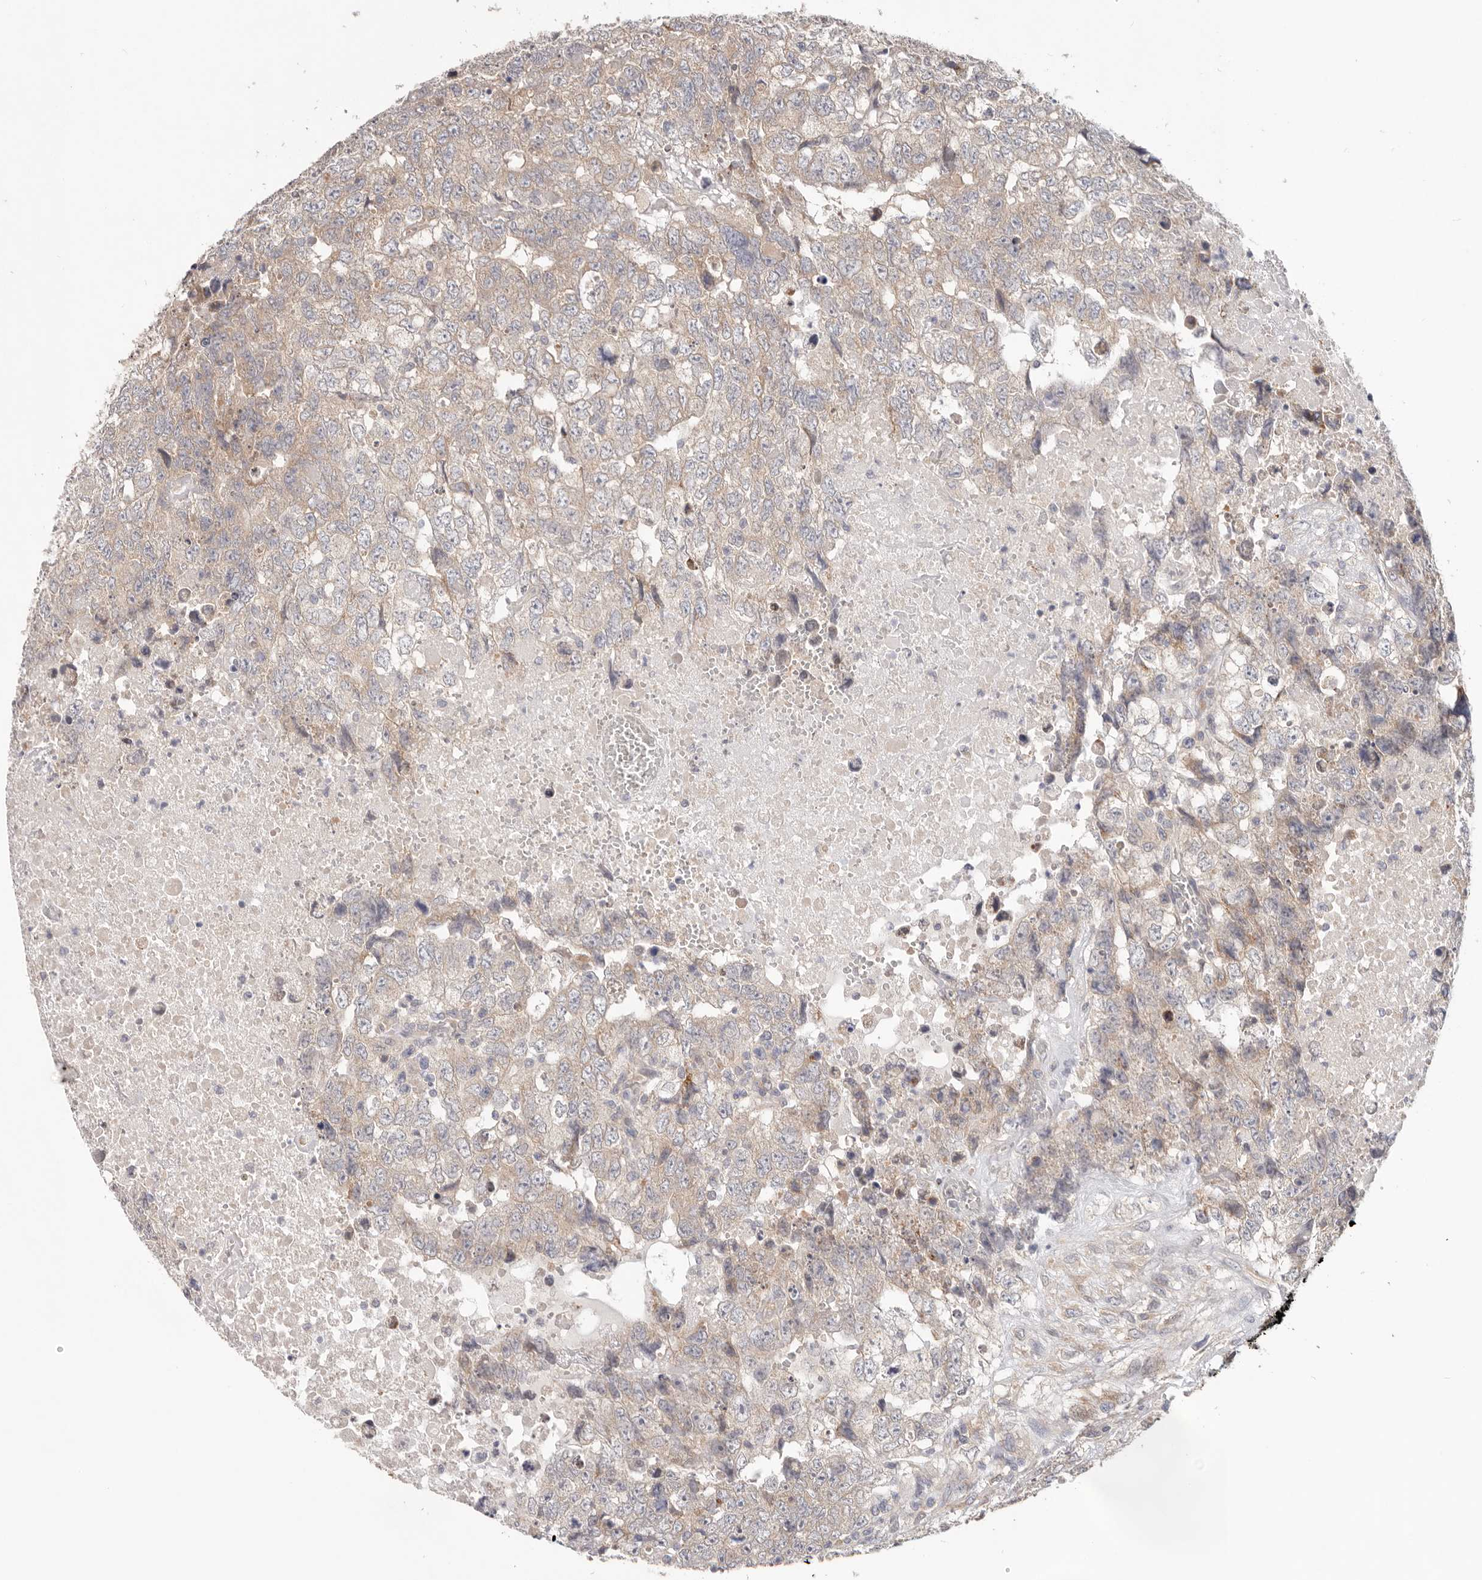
{"staining": {"intensity": "weak", "quantity": "<25%", "location": "cytoplasmic/membranous"}, "tissue": "testis cancer", "cell_type": "Tumor cells", "image_type": "cancer", "snomed": [{"axis": "morphology", "description": "Carcinoma, Embryonal, NOS"}, {"axis": "topography", "description": "Testis"}], "caption": "IHC micrograph of testis cancer (embryonal carcinoma) stained for a protein (brown), which displays no staining in tumor cells.", "gene": "WDR77", "patient": {"sex": "male", "age": 37}}